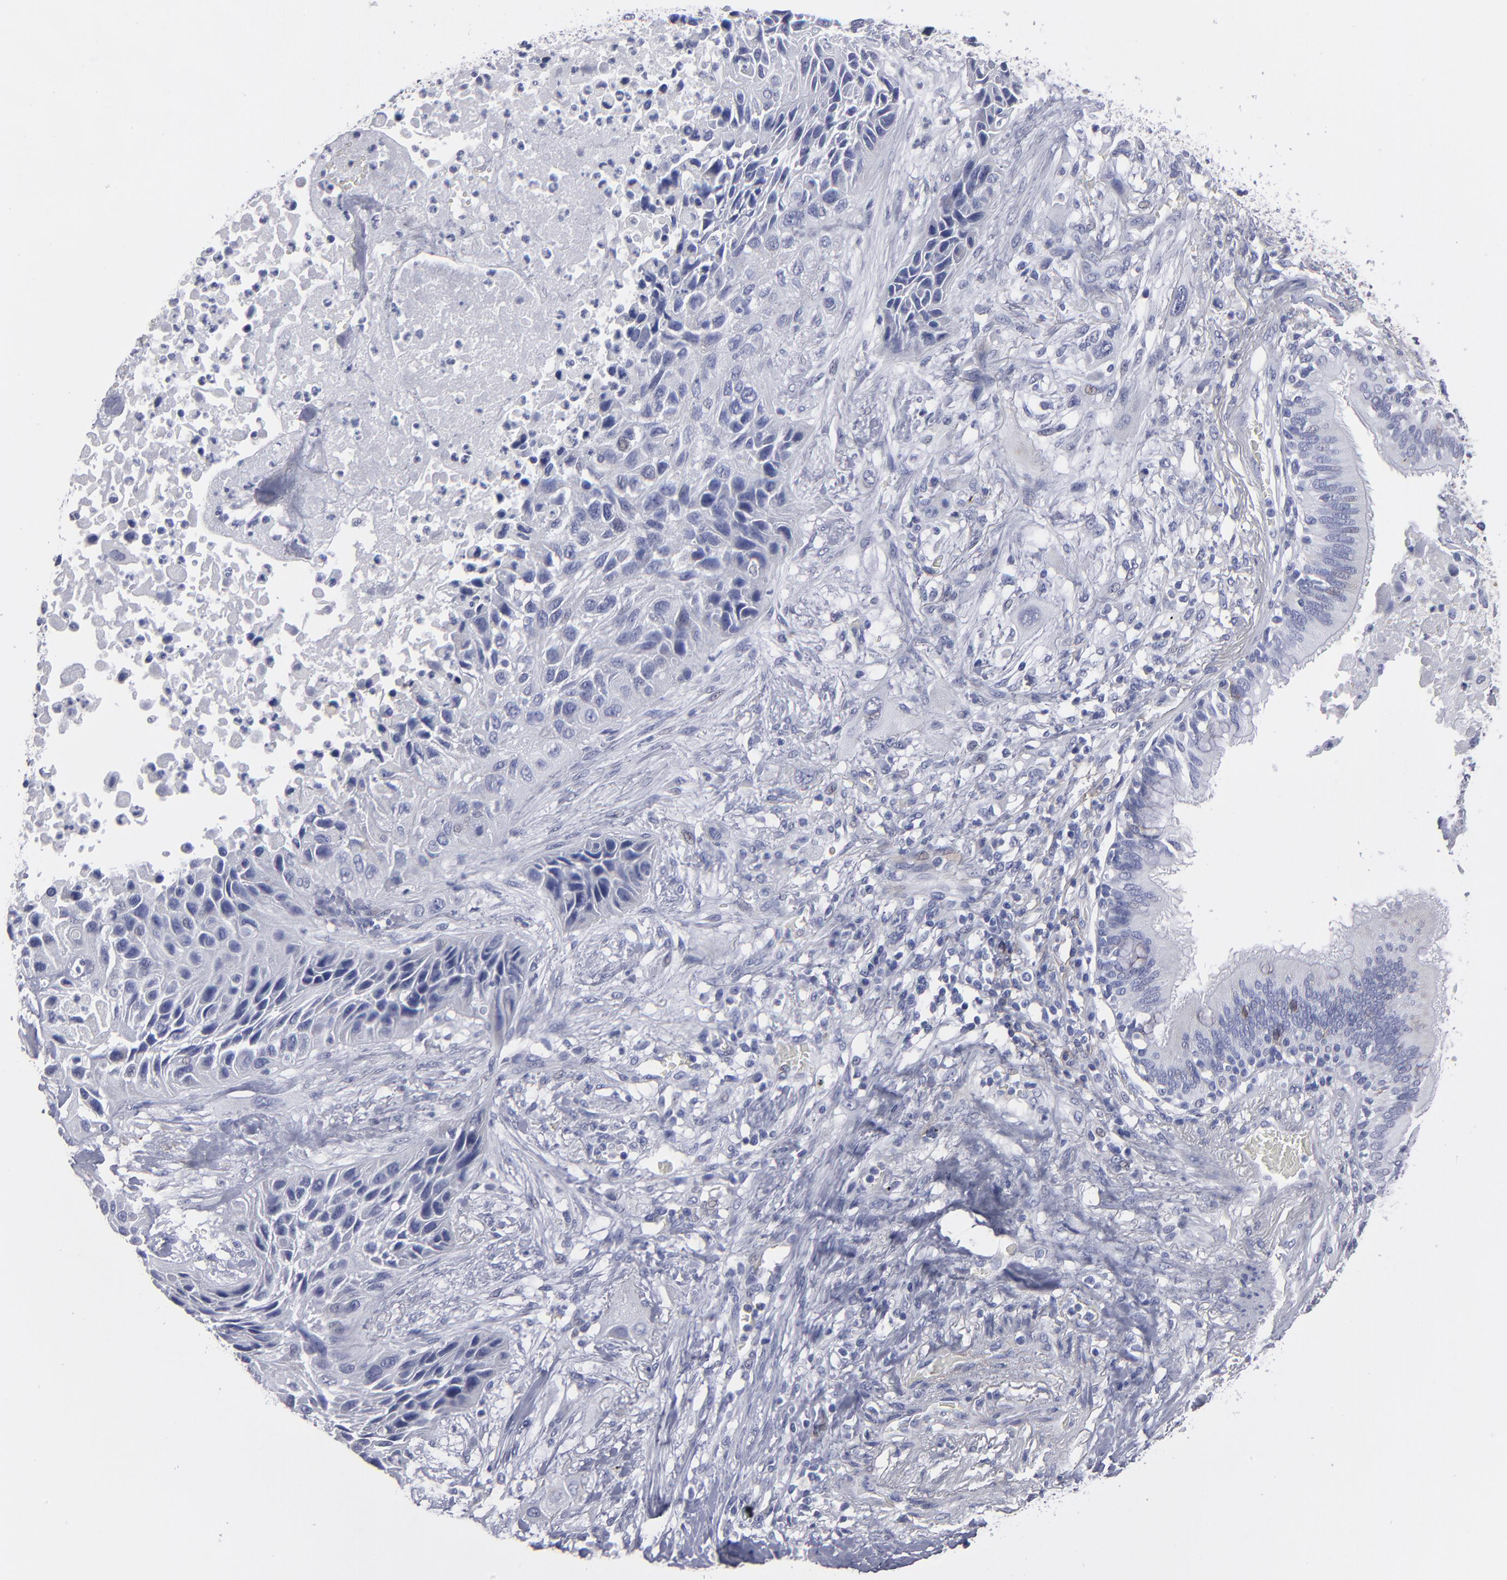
{"staining": {"intensity": "negative", "quantity": "none", "location": "none"}, "tissue": "lung cancer", "cell_type": "Tumor cells", "image_type": "cancer", "snomed": [{"axis": "morphology", "description": "Squamous cell carcinoma, NOS"}, {"axis": "topography", "description": "Lung"}], "caption": "Lung cancer (squamous cell carcinoma) was stained to show a protein in brown. There is no significant positivity in tumor cells.", "gene": "CADM3", "patient": {"sex": "female", "age": 76}}